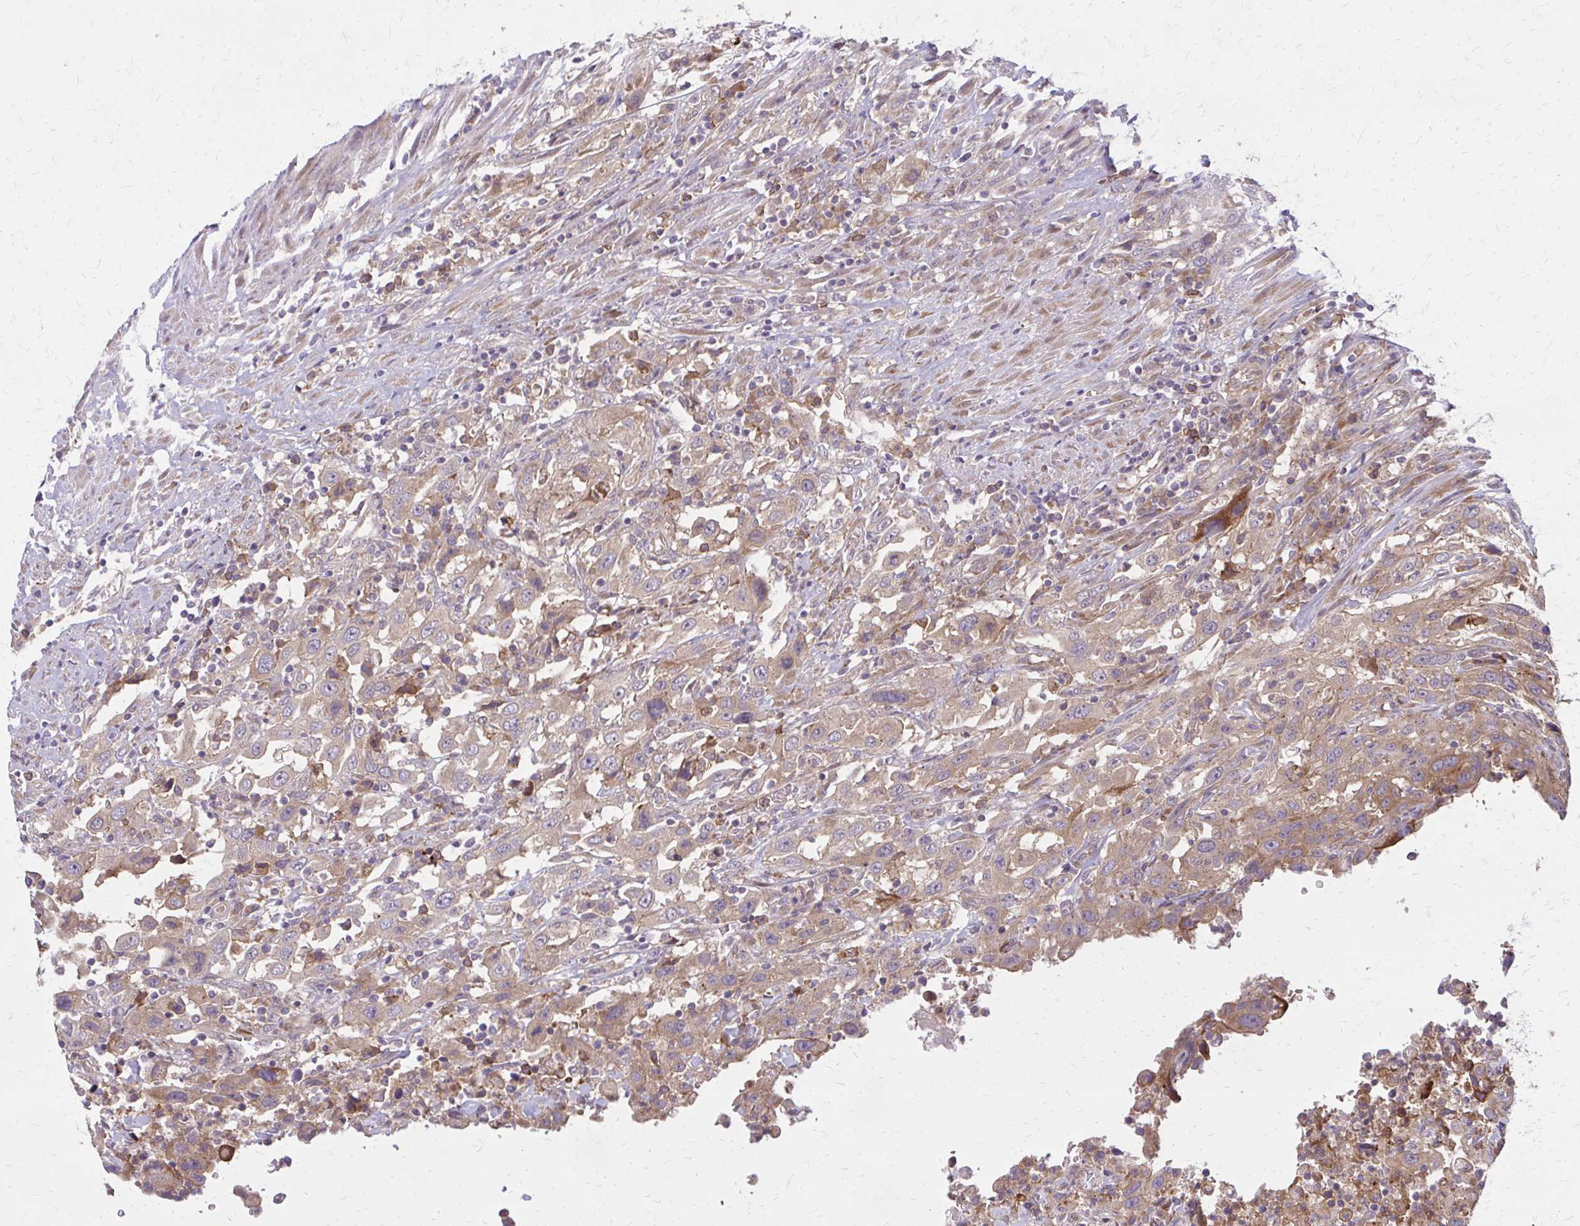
{"staining": {"intensity": "moderate", "quantity": ">75%", "location": "cytoplasmic/membranous"}, "tissue": "urothelial cancer", "cell_type": "Tumor cells", "image_type": "cancer", "snomed": [{"axis": "morphology", "description": "Urothelial carcinoma, High grade"}, {"axis": "topography", "description": "Urinary bladder"}], "caption": "This is an image of IHC staining of high-grade urothelial carcinoma, which shows moderate expression in the cytoplasmic/membranous of tumor cells.", "gene": "OXNAD1", "patient": {"sex": "male", "age": 61}}